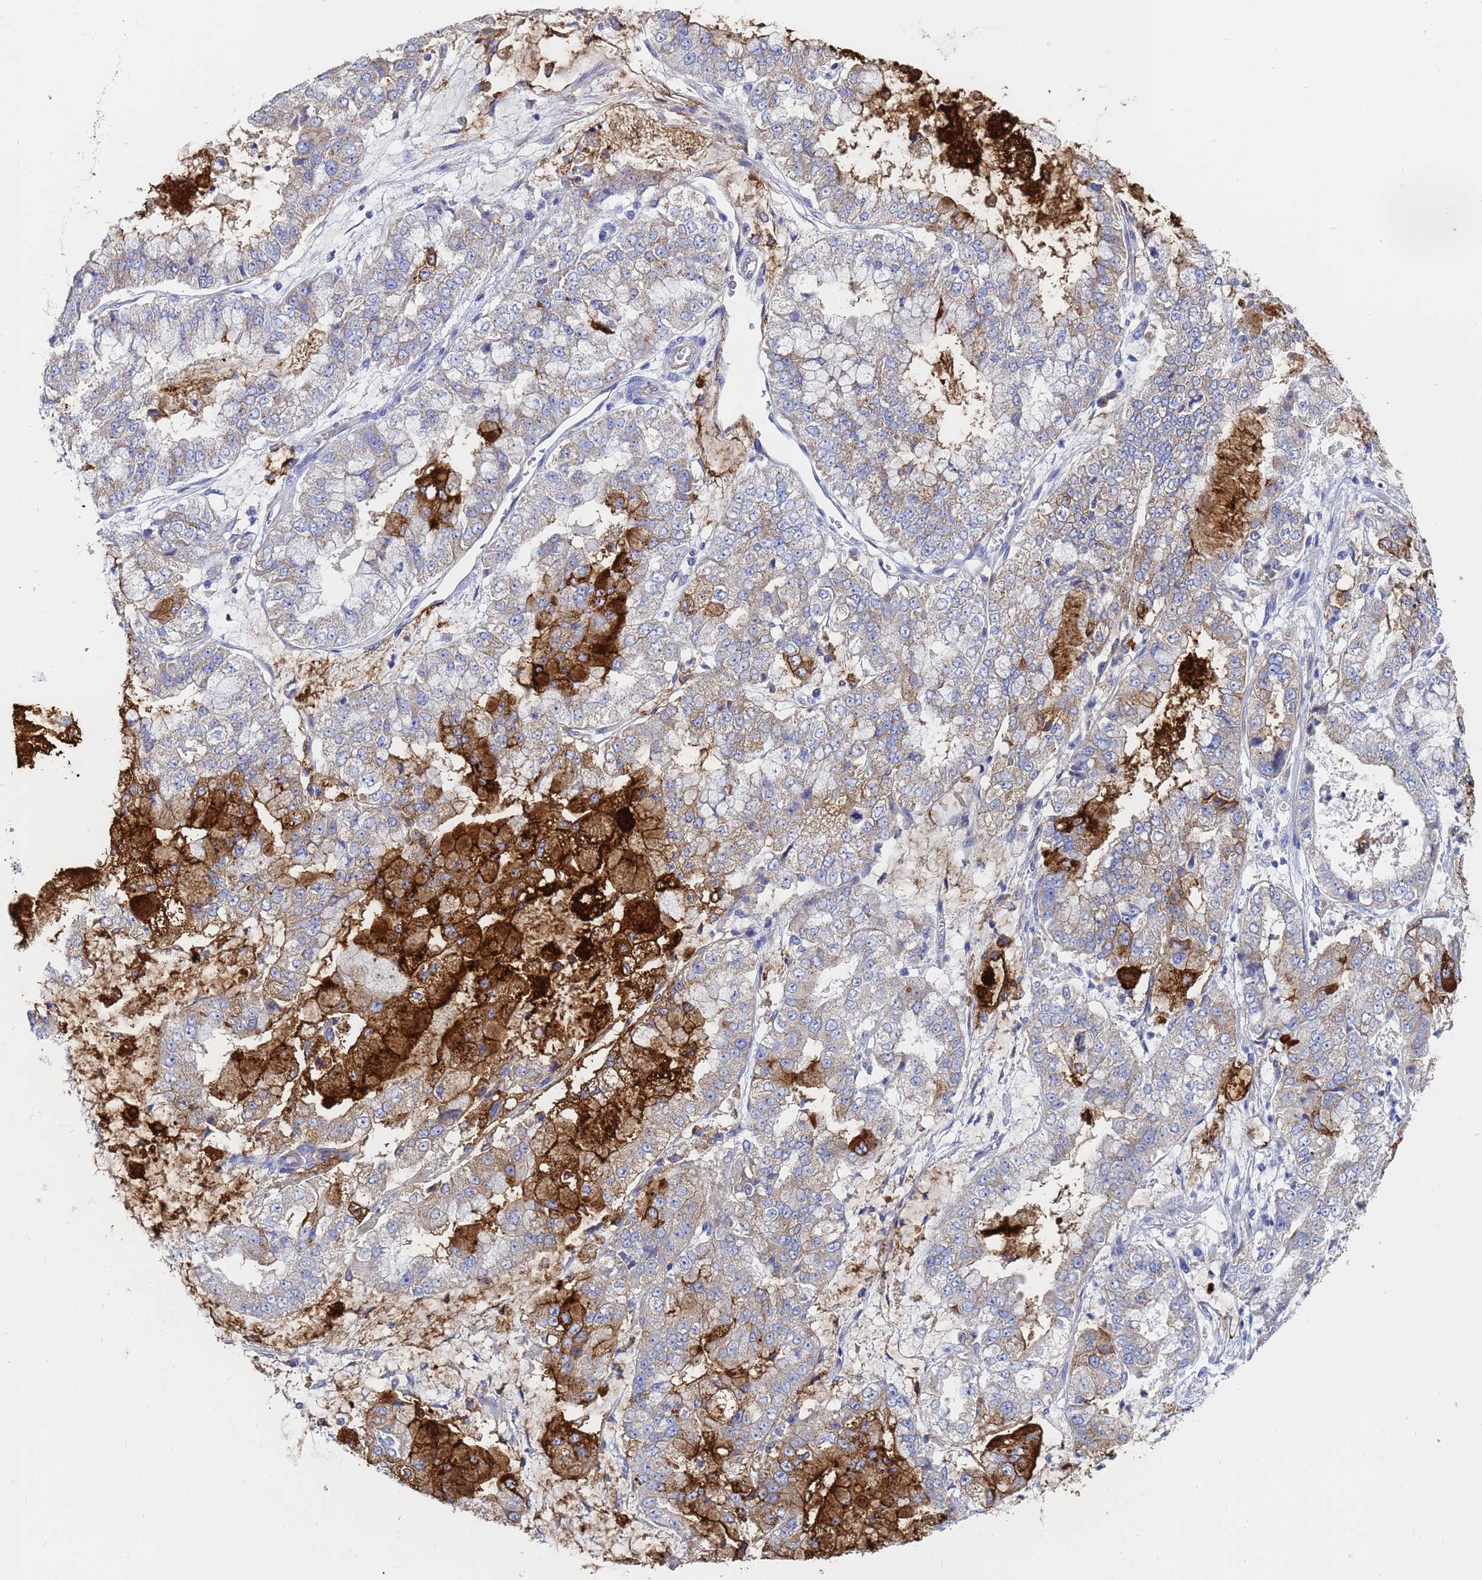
{"staining": {"intensity": "weak", "quantity": "25%-75%", "location": "cytoplasmic/membranous"}, "tissue": "stomach cancer", "cell_type": "Tumor cells", "image_type": "cancer", "snomed": [{"axis": "morphology", "description": "Adenocarcinoma, NOS"}, {"axis": "topography", "description": "Stomach"}], "caption": "A high-resolution micrograph shows IHC staining of adenocarcinoma (stomach), which displays weak cytoplasmic/membranous expression in approximately 25%-75% of tumor cells. Using DAB (brown) and hematoxylin (blue) stains, captured at high magnification using brightfield microscopy.", "gene": "TM4SF4", "patient": {"sex": "male", "age": 76}}